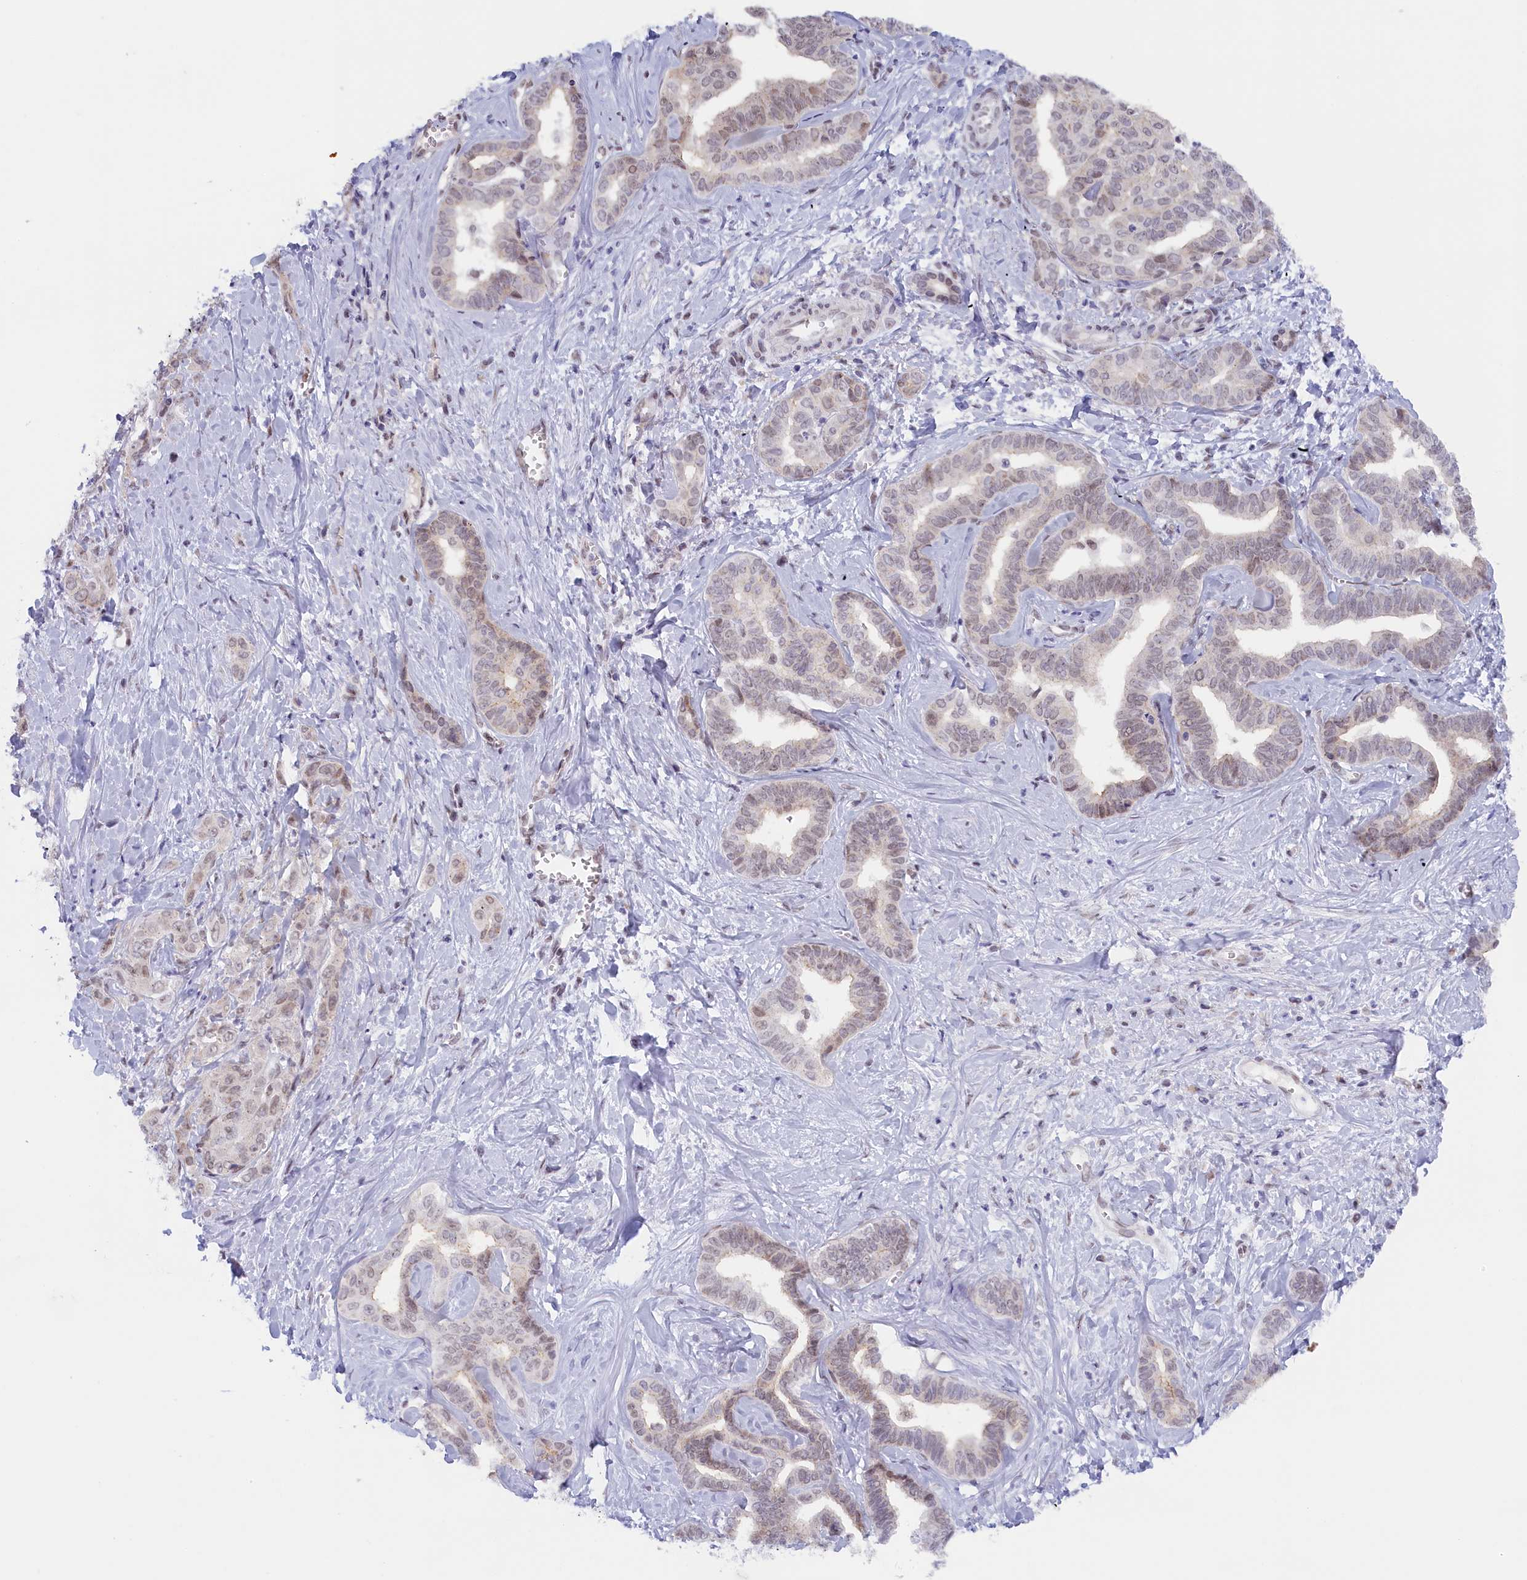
{"staining": {"intensity": "weak", "quantity": "25%-75%", "location": "nuclear"}, "tissue": "liver cancer", "cell_type": "Tumor cells", "image_type": "cancer", "snomed": [{"axis": "morphology", "description": "Cholangiocarcinoma"}, {"axis": "topography", "description": "Liver"}], "caption": "A low amount of weak nuclear staining is identified in approximately 25%-75% of tumor cells in liver cholangiocarcinoma tissue.", "gene": "SEC31B", "patient": {"sex": "female", "age": 77}}